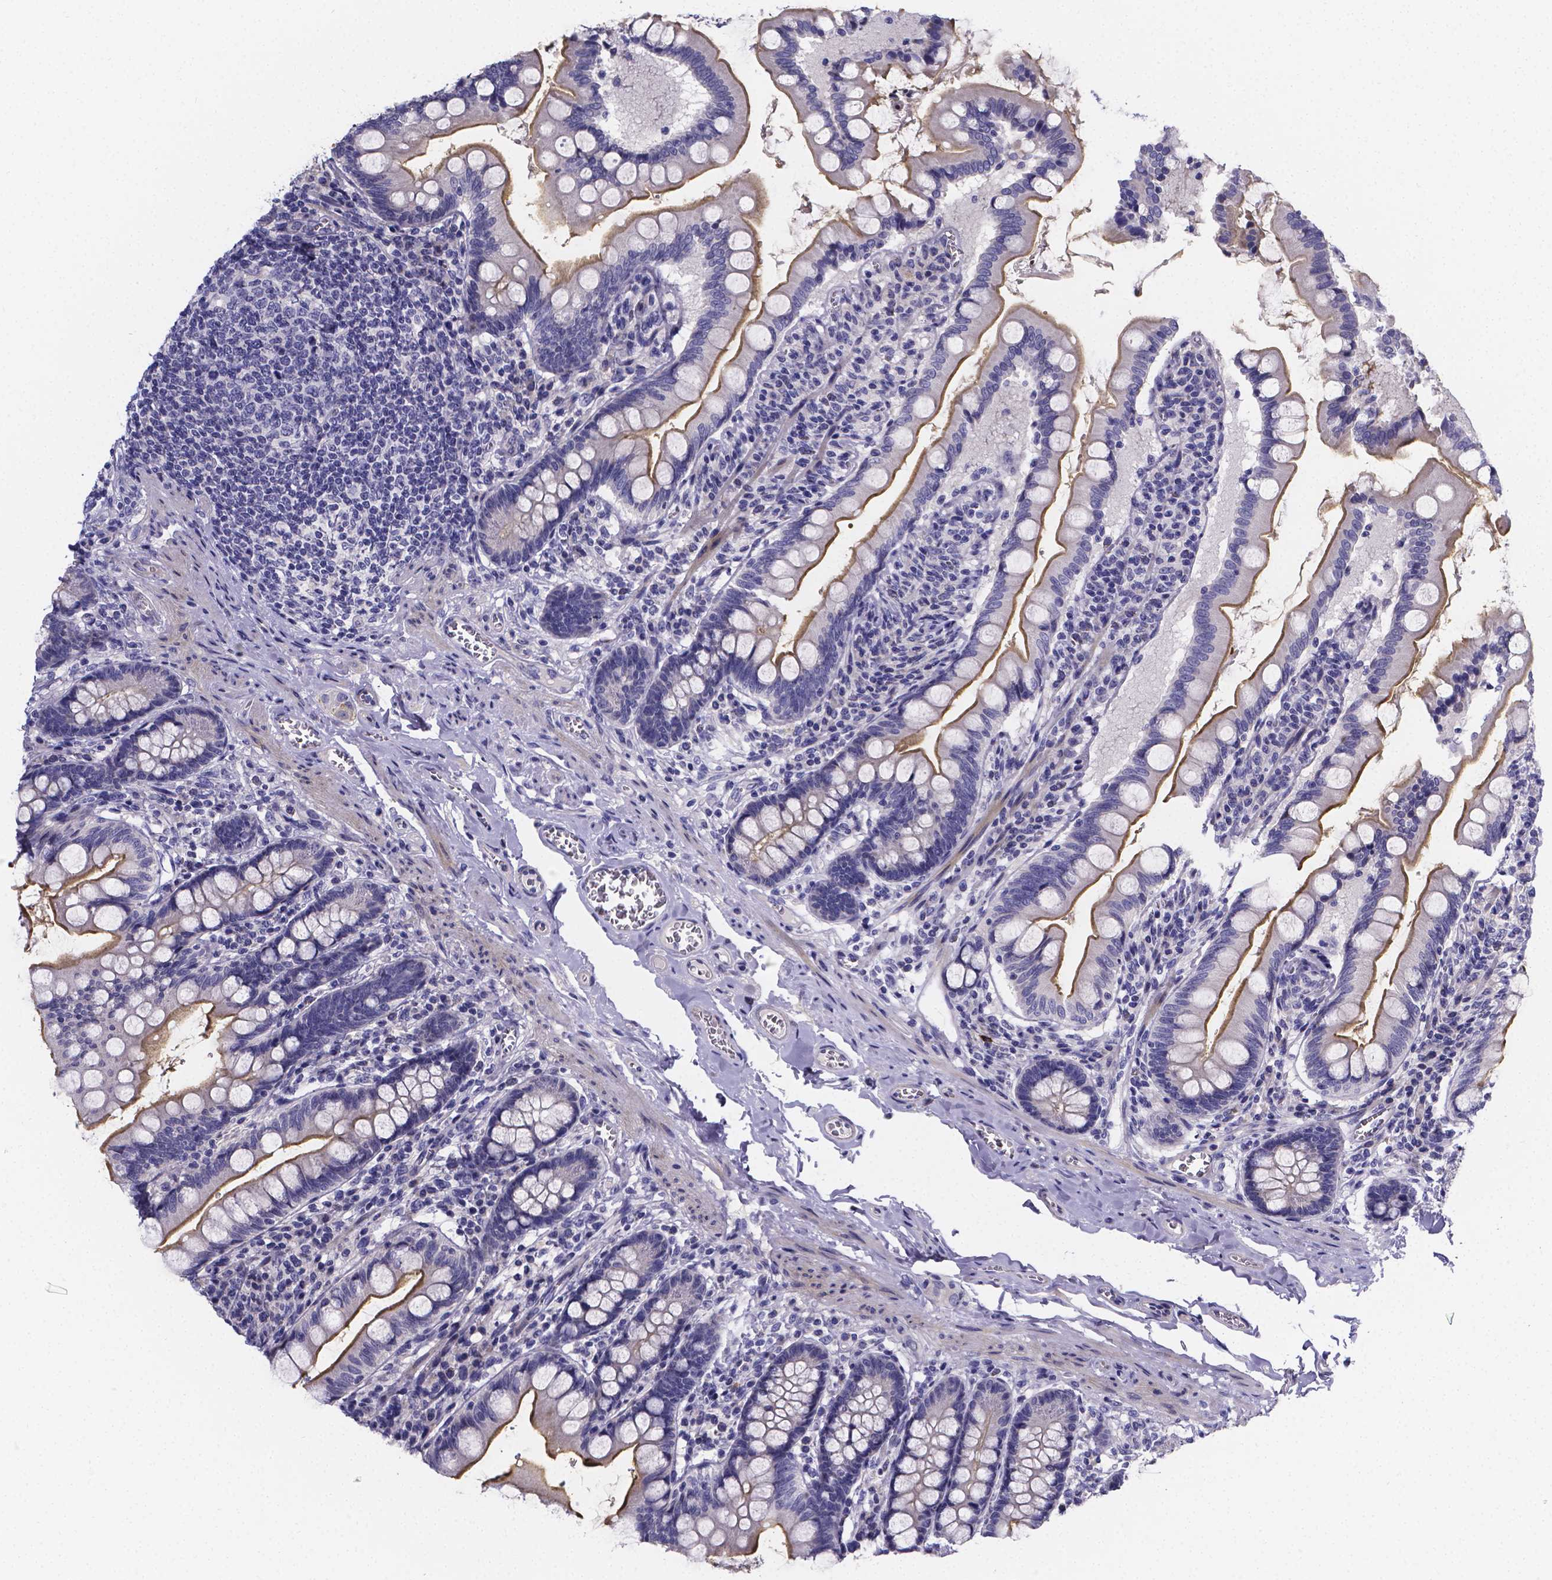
{"staining": {"intensity": "moderate", "quantity": "25%-75%", "location": "cytoplasmic/membranous"}, "tissue": "small intestine", "cell_type": "Glandular cells", "image_type": "normal", "snomed": [{"axis": "morphology", "description": "Normal tissue, NOS"}, {"axis": "topography", "description": "Small intestine"}], "caption": "This micrograph shows immunohistochemistry staining of benign human small intestine, with medium moderate cytoplasmic/membranous positivity in about 25%-75% of glandular cells.", "gene": "GABRA3", "patient": {"sex": "female", "age": 56}}